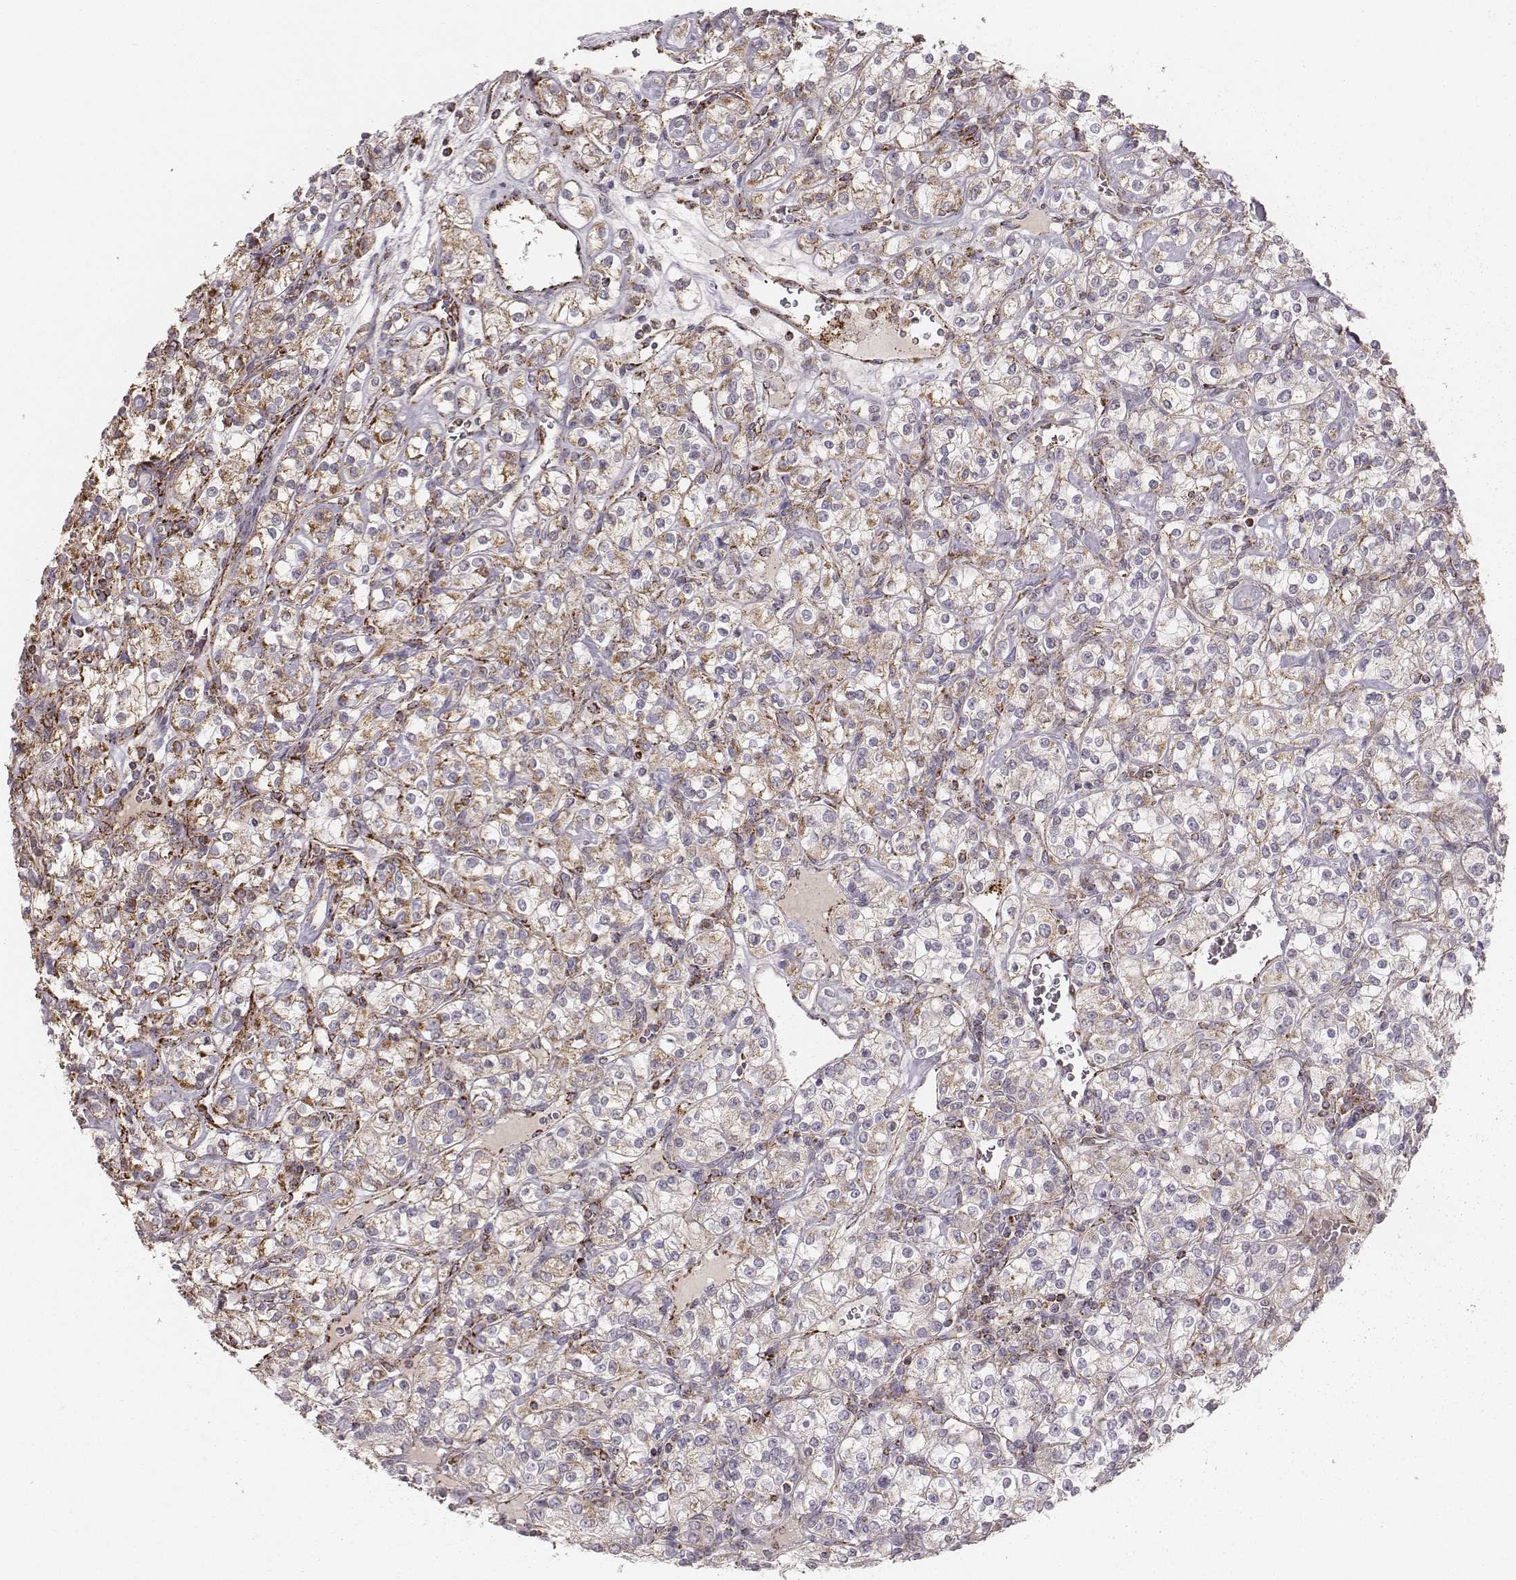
{"staining": {"intensity": "weak", "quantity": "25%-75%", "location": "cytoplasmic/membranous"}, "tissue": "renal cancer", "cell_type": "Tumor cells", "image_type": "cancer", "snomed": [{"axis": "morphology", "description": "Adenocarcinoma, NOS"}, {"axis": "topography", "description": "Kidney"}], "caption": "Brown immunohistochemical staining in human renal cancer reveals weak cytoplasmic/membranous staining in about 25%-75% of tumor cells. The protein is stained brown, and the nuclei are stained in blue (DAB IHC with brightfield microscopy, high magnification).", "gene": "TUFM", "patient": {"sex": "male", "age": 77}}